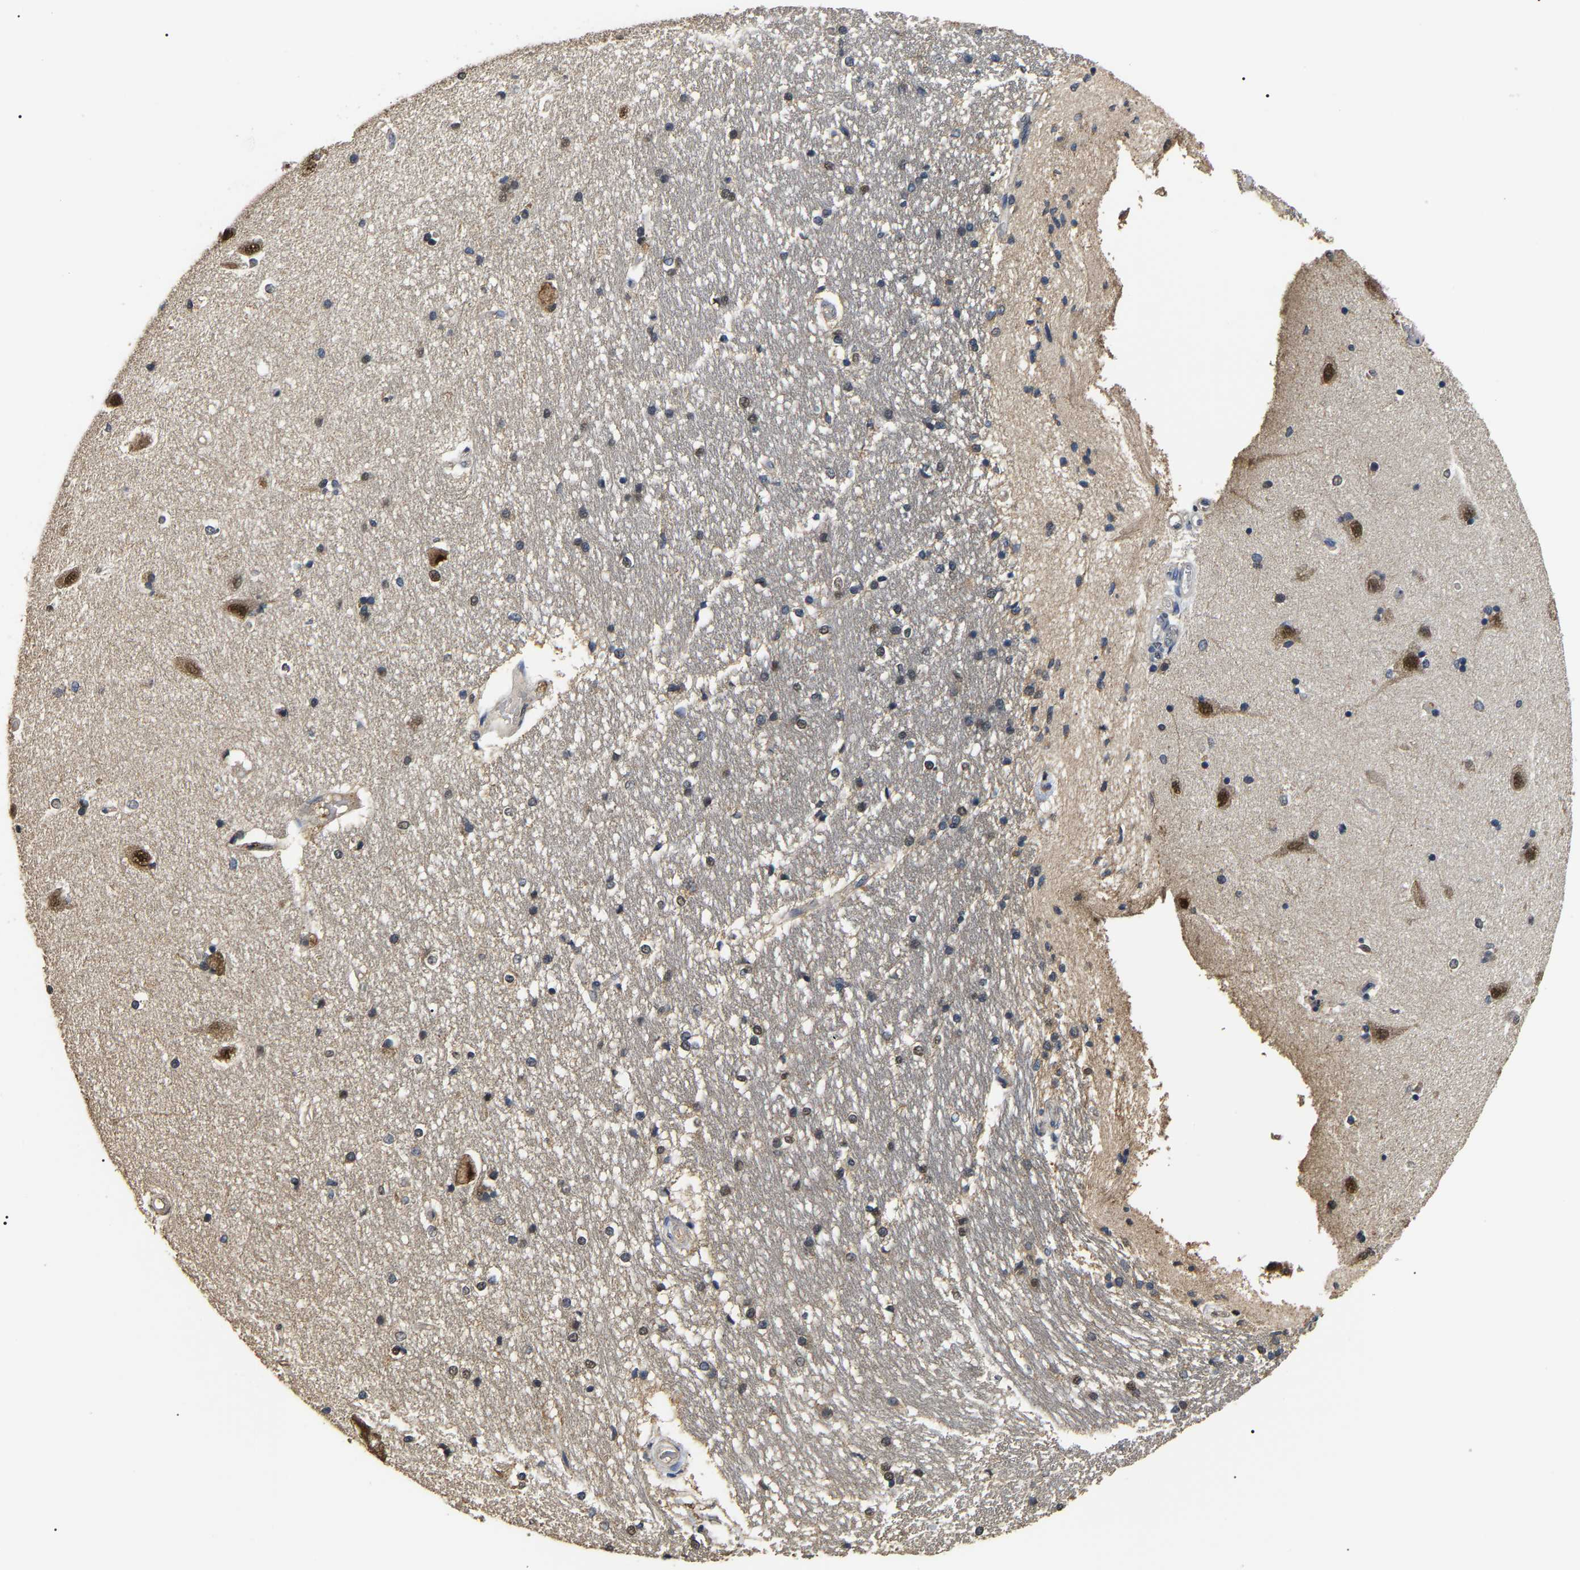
{"staining": {"intensity": "negative", "quantity": "none", "location": "none"}, "tissue": "hippocampus", "cell_type": "Glial cells", "image_type": "normal", "snomed": [{"axis": "morphology", "description": "Normal tissue, NOS"}, {"axis": "topography", "description": "Hippocampus"}], "caption": "Photomicrograph shows no significant protein positivity in glial cells of benign hippocampus. (DAB (3,3'-diaminobenzidine) immunohistochemistry, high magnification).", "gene": "PSMD8", "patient": {"sex": "male", "age": 45}}